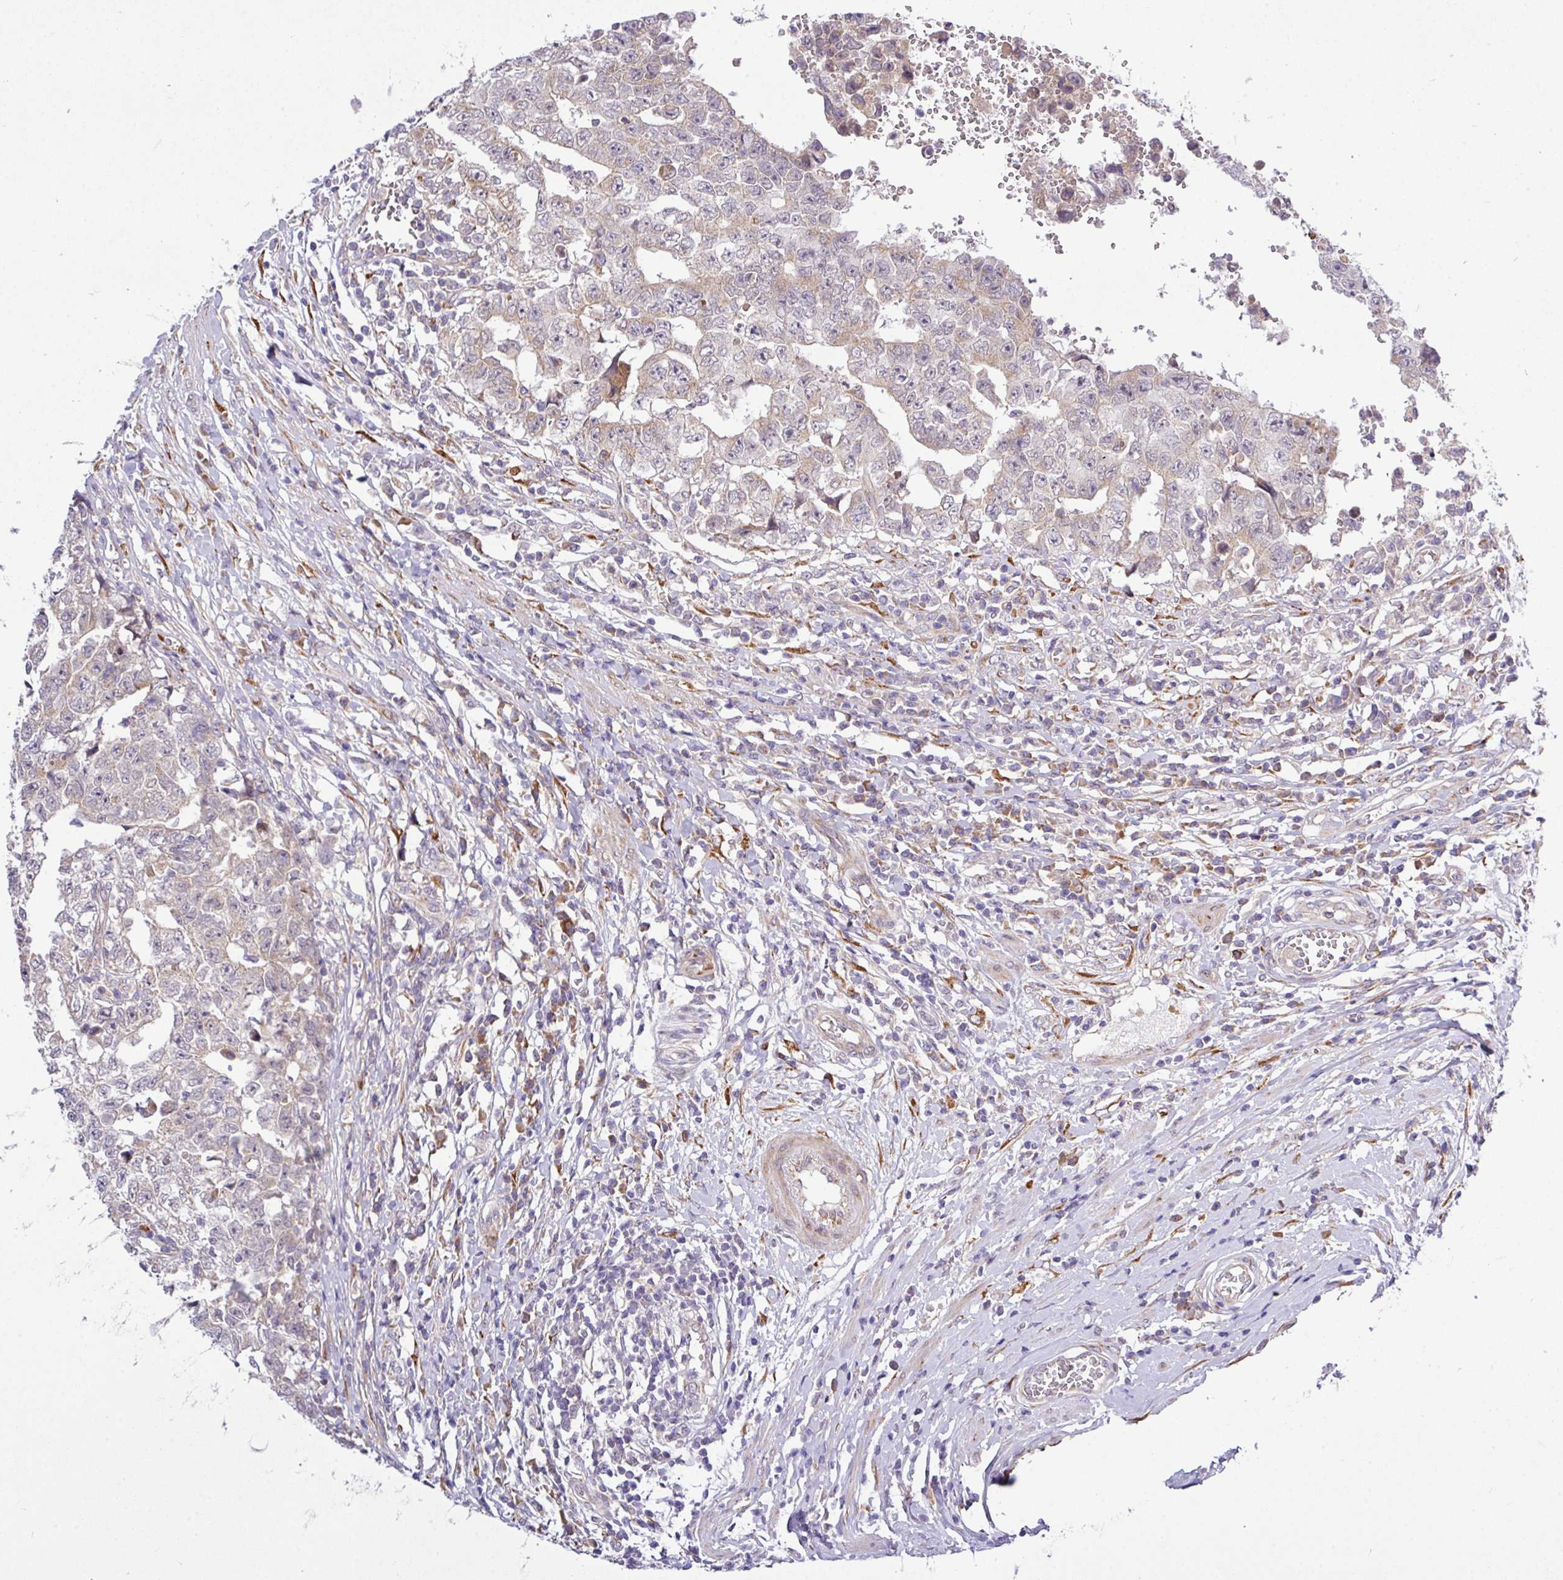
{"staining": {"intensity": "negative", "quantity": "none", "location": "none"}, "tissue": "testis cancer", "cell_type": "Tumor cells", "image_type": "cancer", "snomed": [{"axis": "morphology", "description": "Carcinoma, Embryonal, NOS"}, {"axis": "topography", "description": "Testis"}], "caption": "This is an immunohistochemistry (IHC) image of testis cancer. There is no staining in tumor cells.", "gene": "TM2D2", "patient": {"sex": "male", "age": 25}}